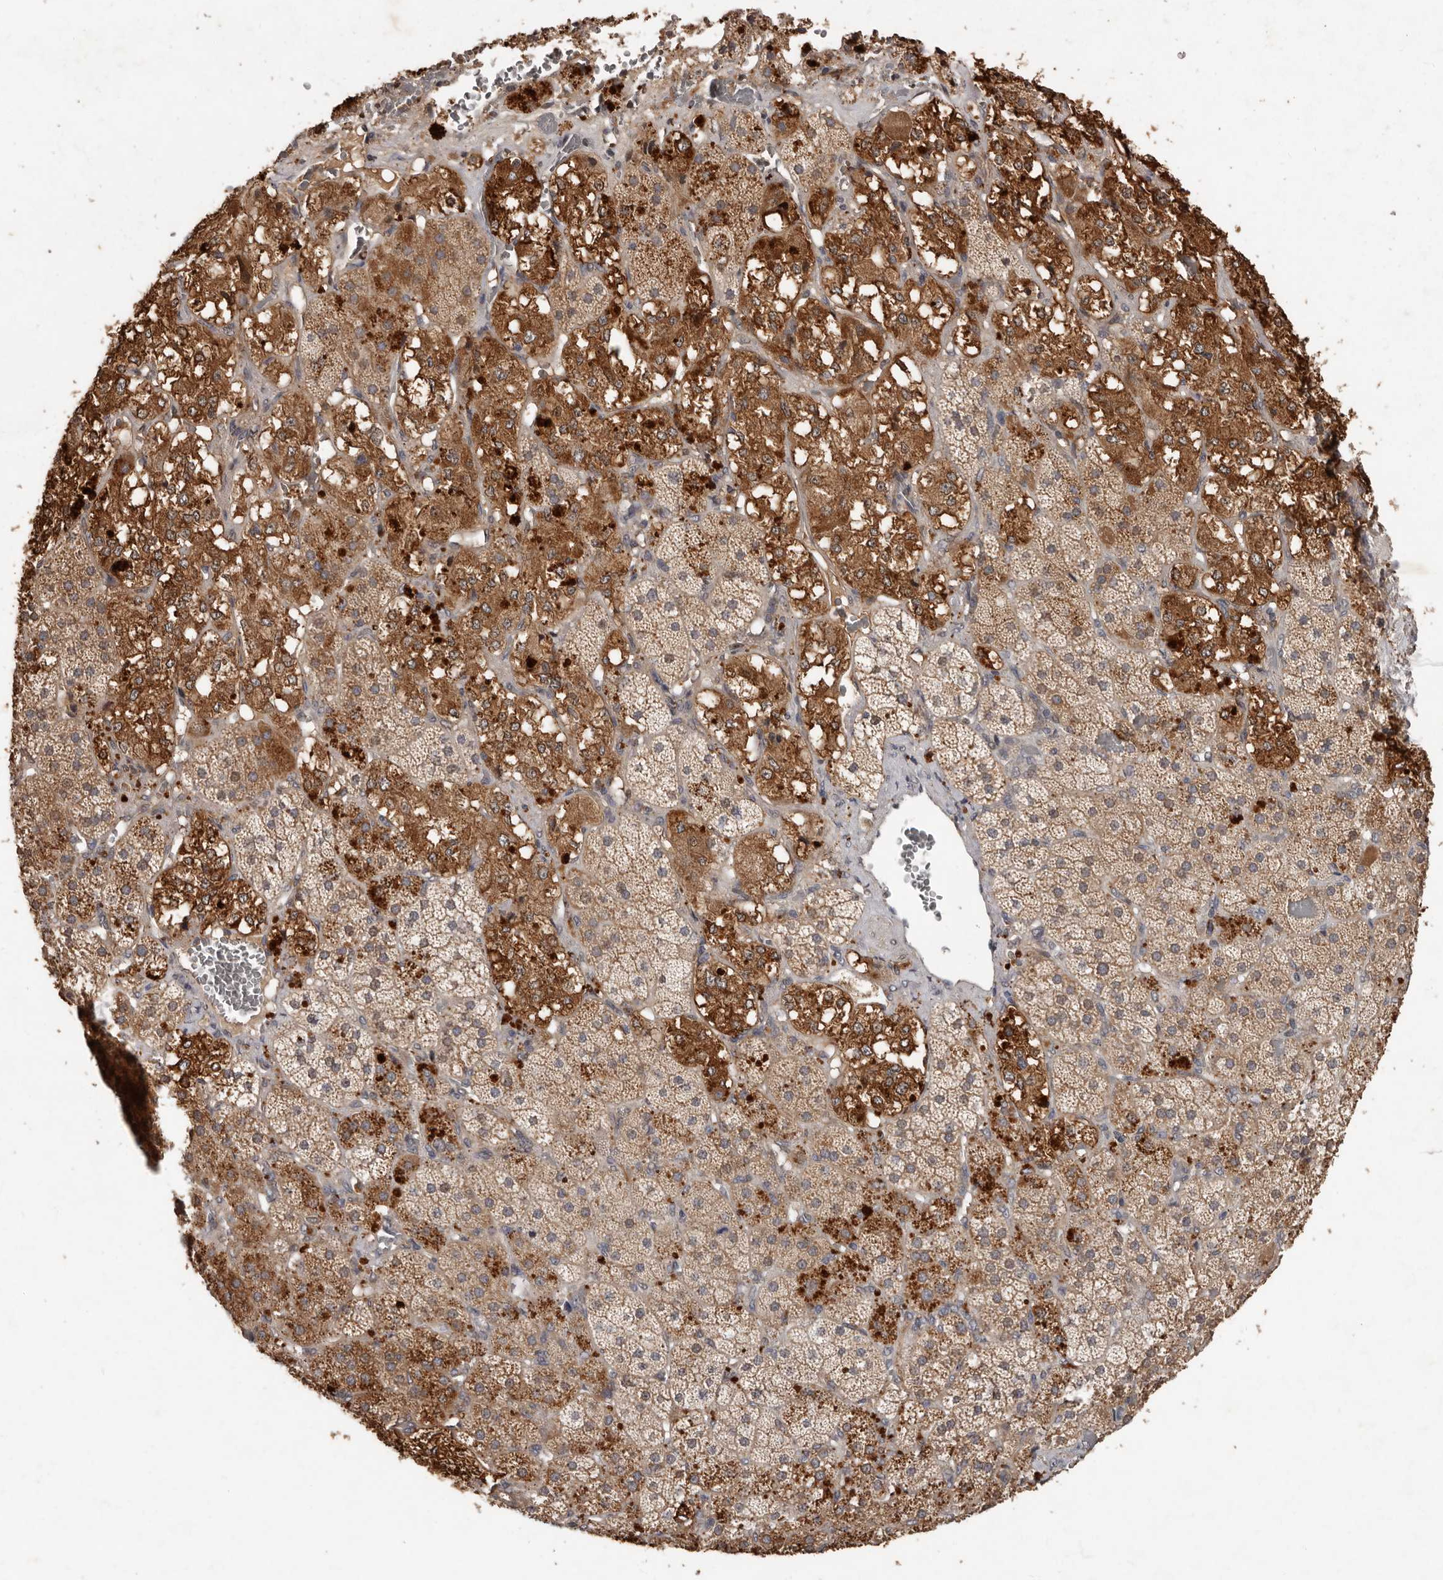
{"staining": {"intensity": "moderate", "quantity": ">75%", "location": "cytoplasmic/membranous"}, "tissue": "adrenal gland", "cell_type": "Glandular cells", "image_type": "normal", "snomed": [{"axis": "morphology", "description": "Normal tissue, NOS"}, {"axis": "topography", "description": "Adrenal gland"}], "caption": "The histopathology image displays immunohistochemical staining of benign adrenal gland. There is moderate cytoplasmic/membranous expression is identified in approximately >75% of glandular cells.", "gene": "KIF26B", "patient": {"sex": "male", "age": 57}}